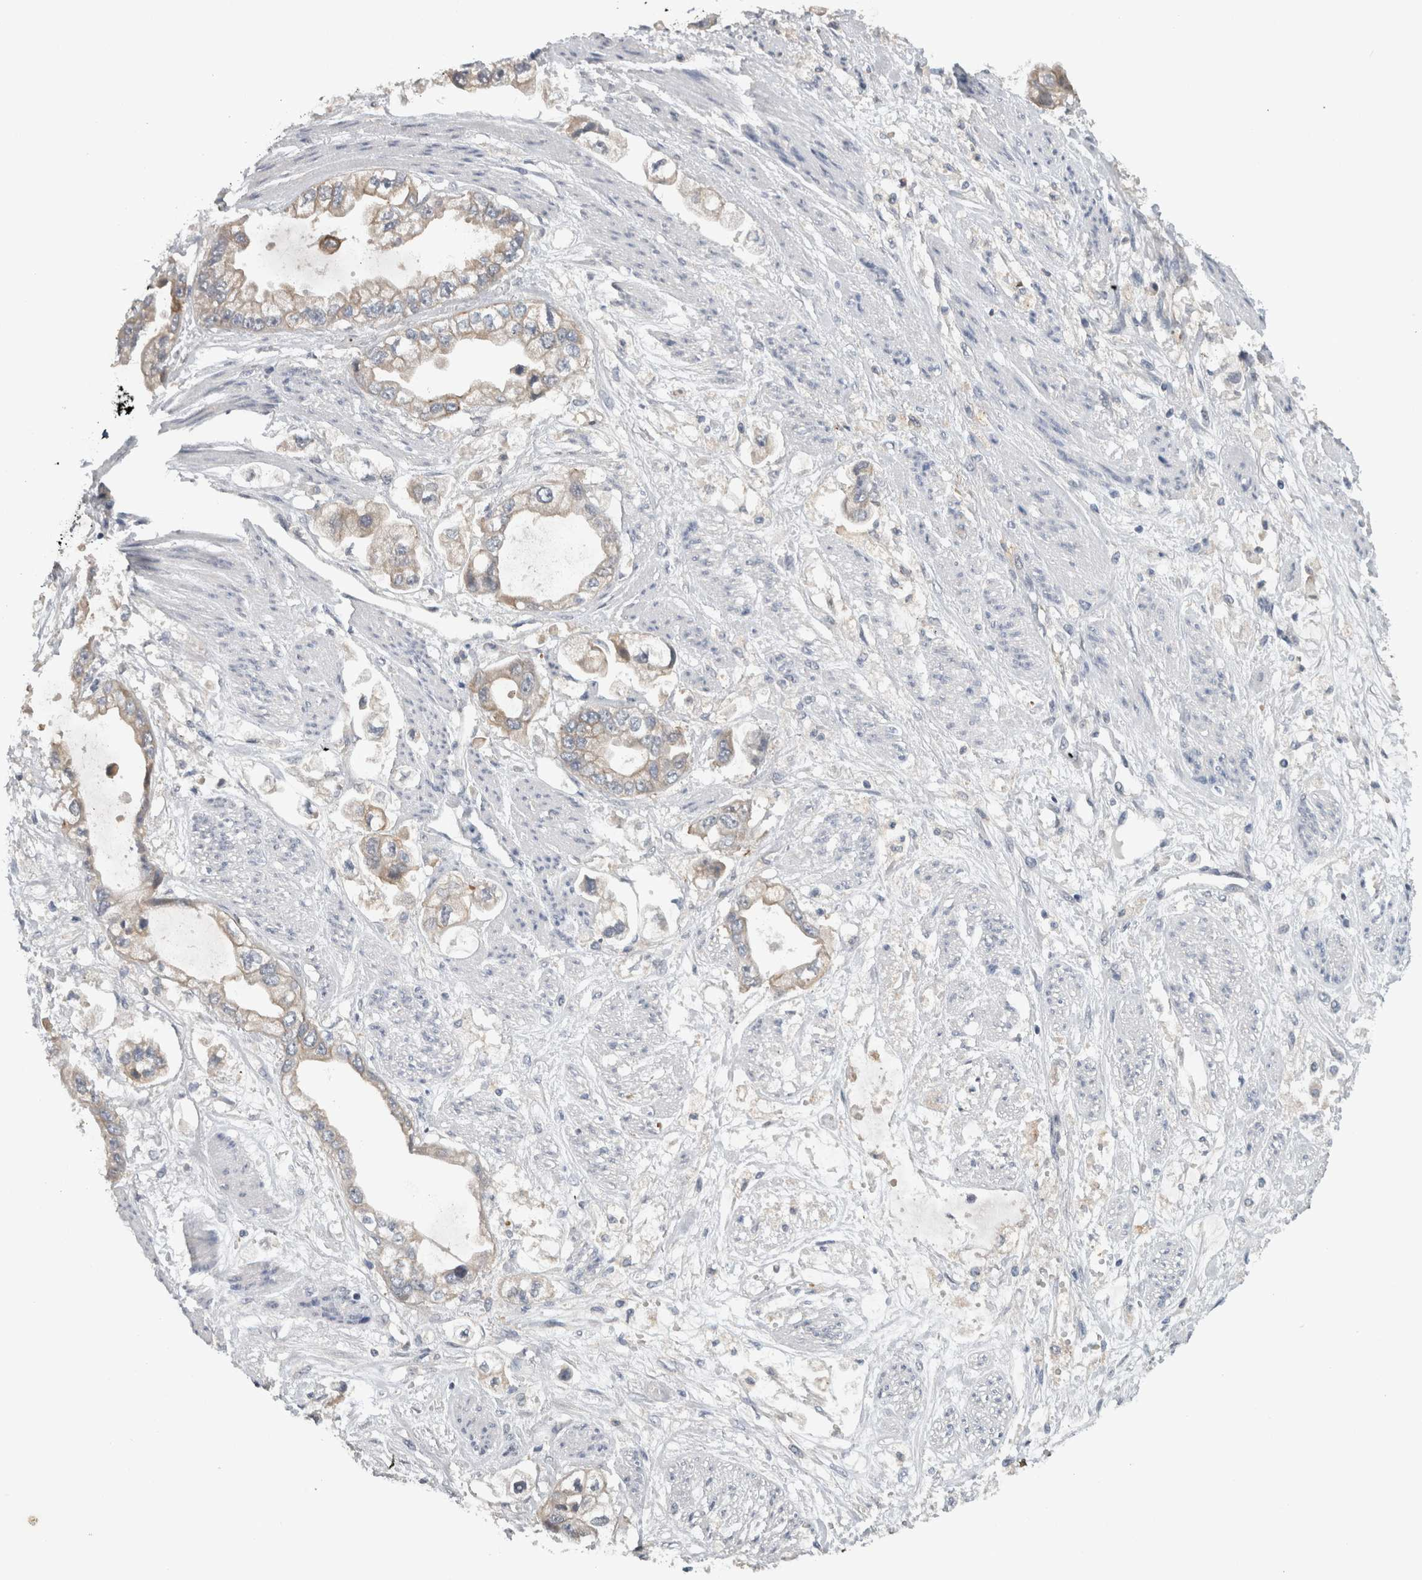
{"staining": {"intensity": "weak", "quantity": "25%-75%", "location": "cytoplasmic/membranous"}, "tissue": "stomach cancer", "cell_type": "Tumor cells", "image_type": "cancer", "snomed": [{"axis": "morphology", "description": "Adenocarcinoma, NOS"}, {"axis": "topography", "description": "Stomach"}], "caption": "Immunohistochemical staining of human adenocarcinoma (stomach) exhibits weak cytoplasmic/membranous protein expression in approximately 25%-75% of tumor cells.", "gene": "HEXD", "patient": {"sex": "male", "age": 62}}